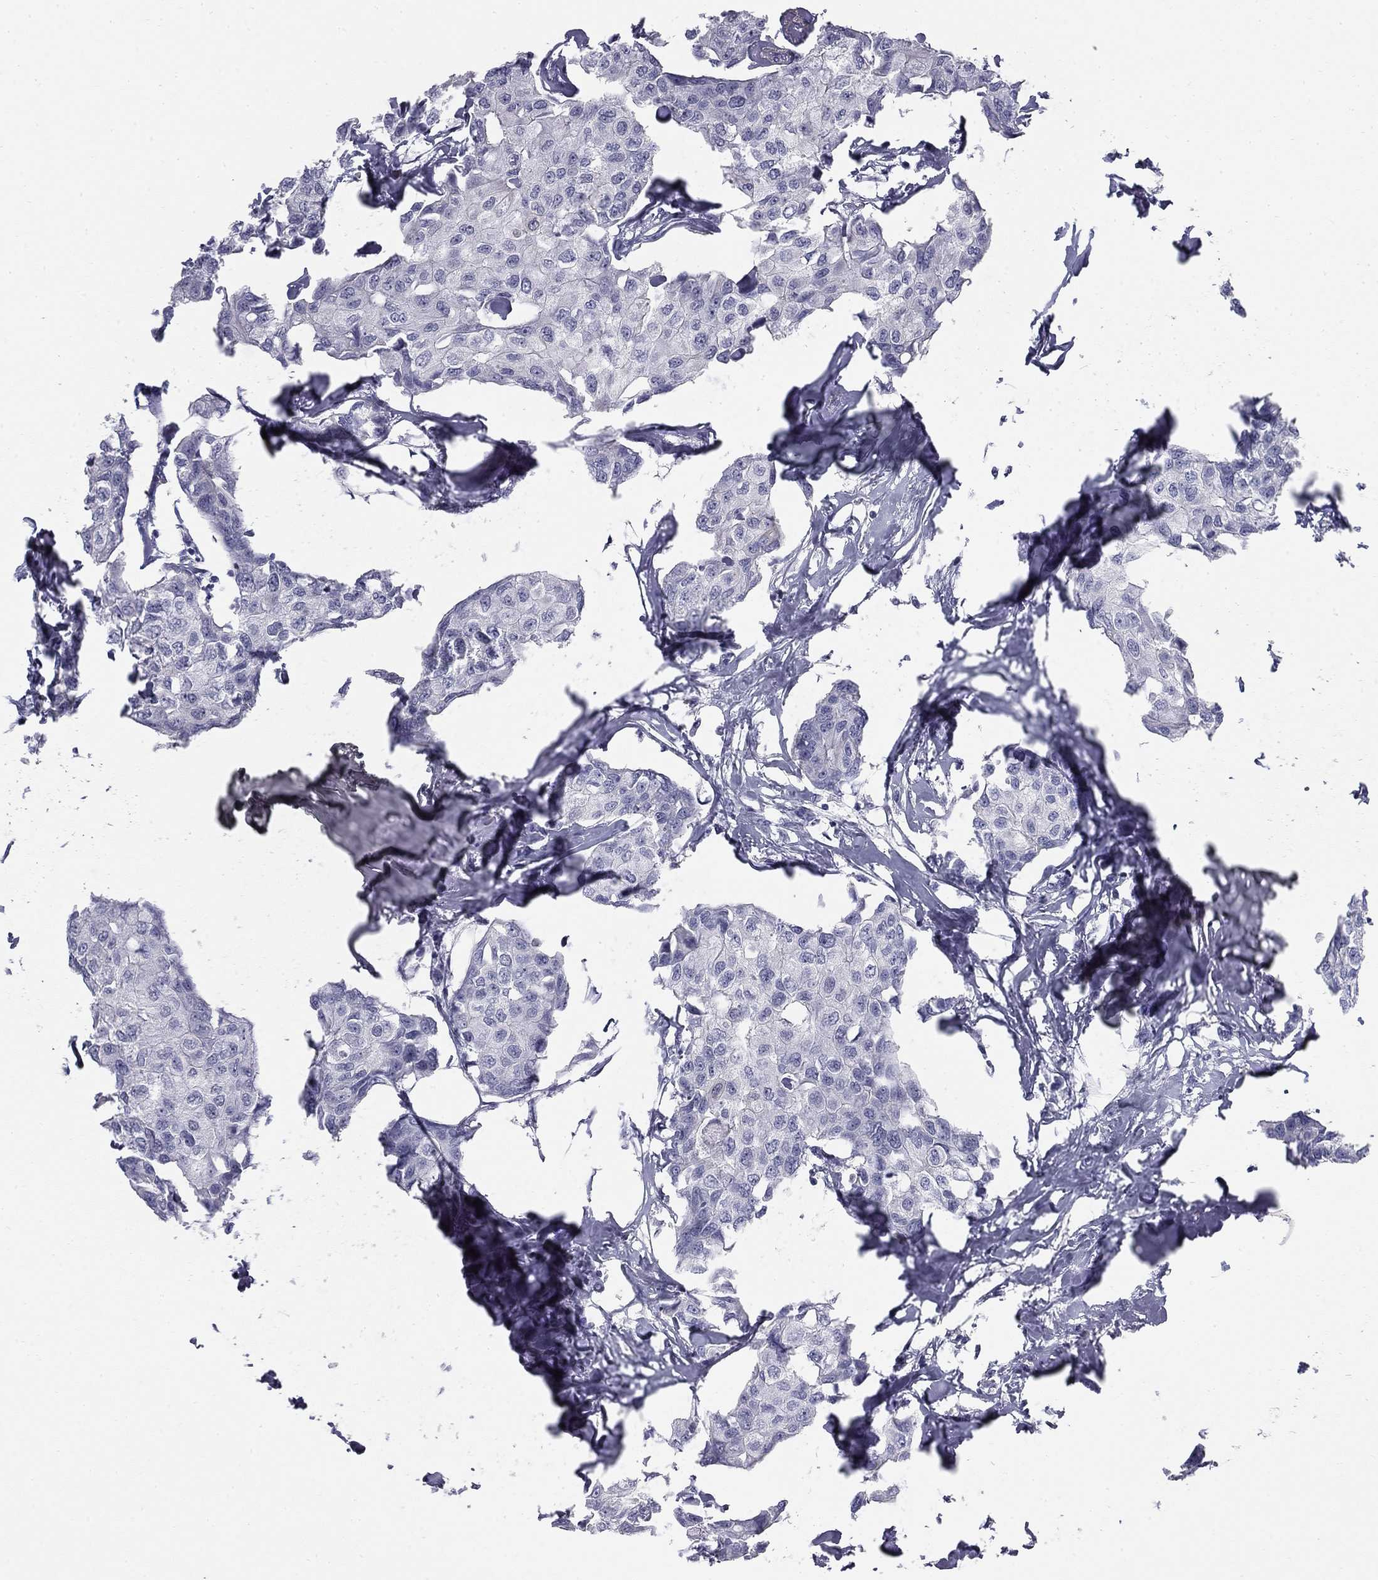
{"staining": {"intensity": "negative", "quantity": "none", "location": "none"}, "tissue": "breast cancer", "cell_type": "Tumor cells", "image_type": "cancer", "snomed": [{"axis": "morphology", "description": "Duct carcinoma"}, {"axis": "topography", "description": "Breast"}], "caption": "DAB immunohistochemical staining of breast cancer (infiltrating ductal carcinoma) displays no significant staining in tumor cells. Nuclei are stained in blue.", "gene": "SULT2B1", "patient": {"sex": "female", "age": 80}}